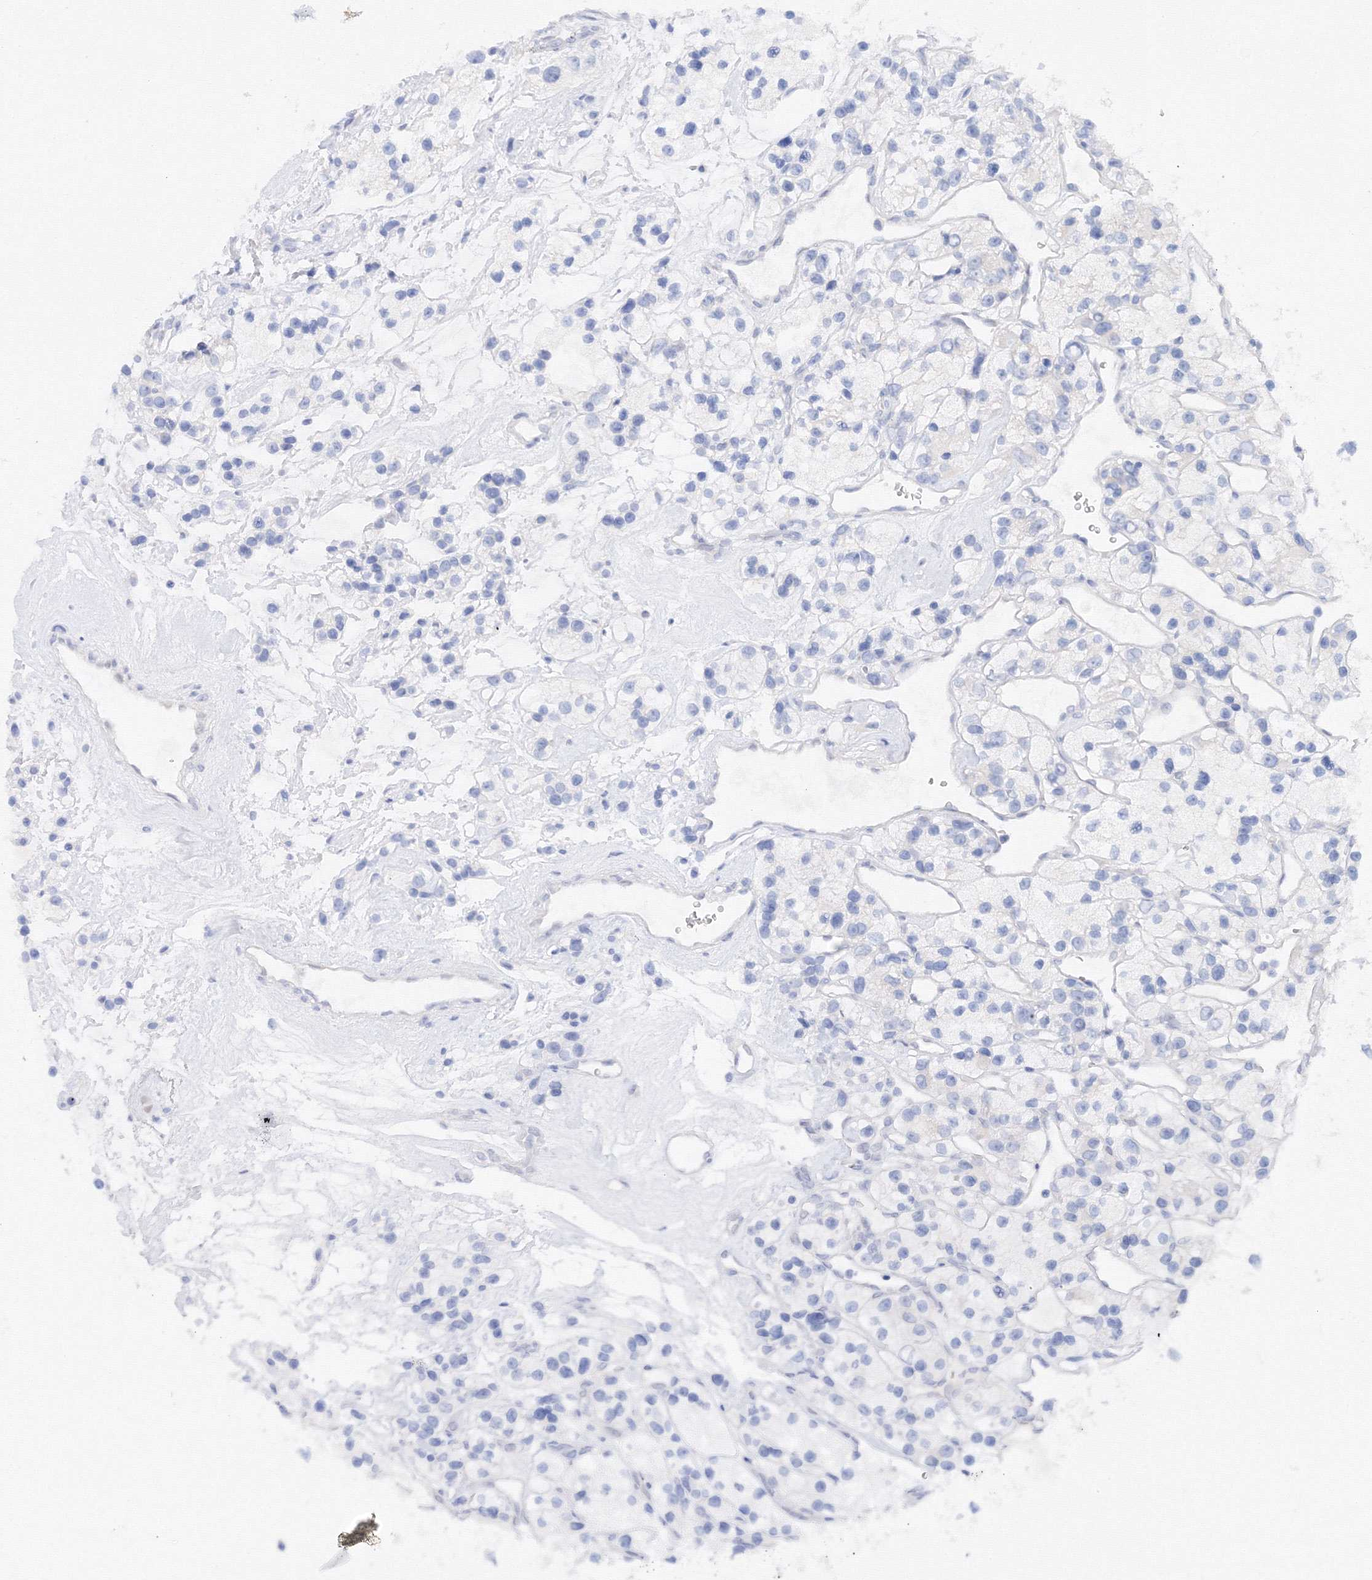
{"staining": {"intensity": "negative", "quantity": "none", "location": "none"}, "tissue": "renal cancer", "cell_type": "Tumor cells", "image_type": "cancer", "snomed": [{"axis": "morphology", "description": "Adenocarcinoma, NOS"}, {"axis": "topography", "description": "Kidney"}], "caption": "Adenocarcinoma (renal) was stained to show a protein in brown. There is no significant staining in tumor cells.", "gene": "TAMM41", "patient": {"sex": "female", "age": 57}}